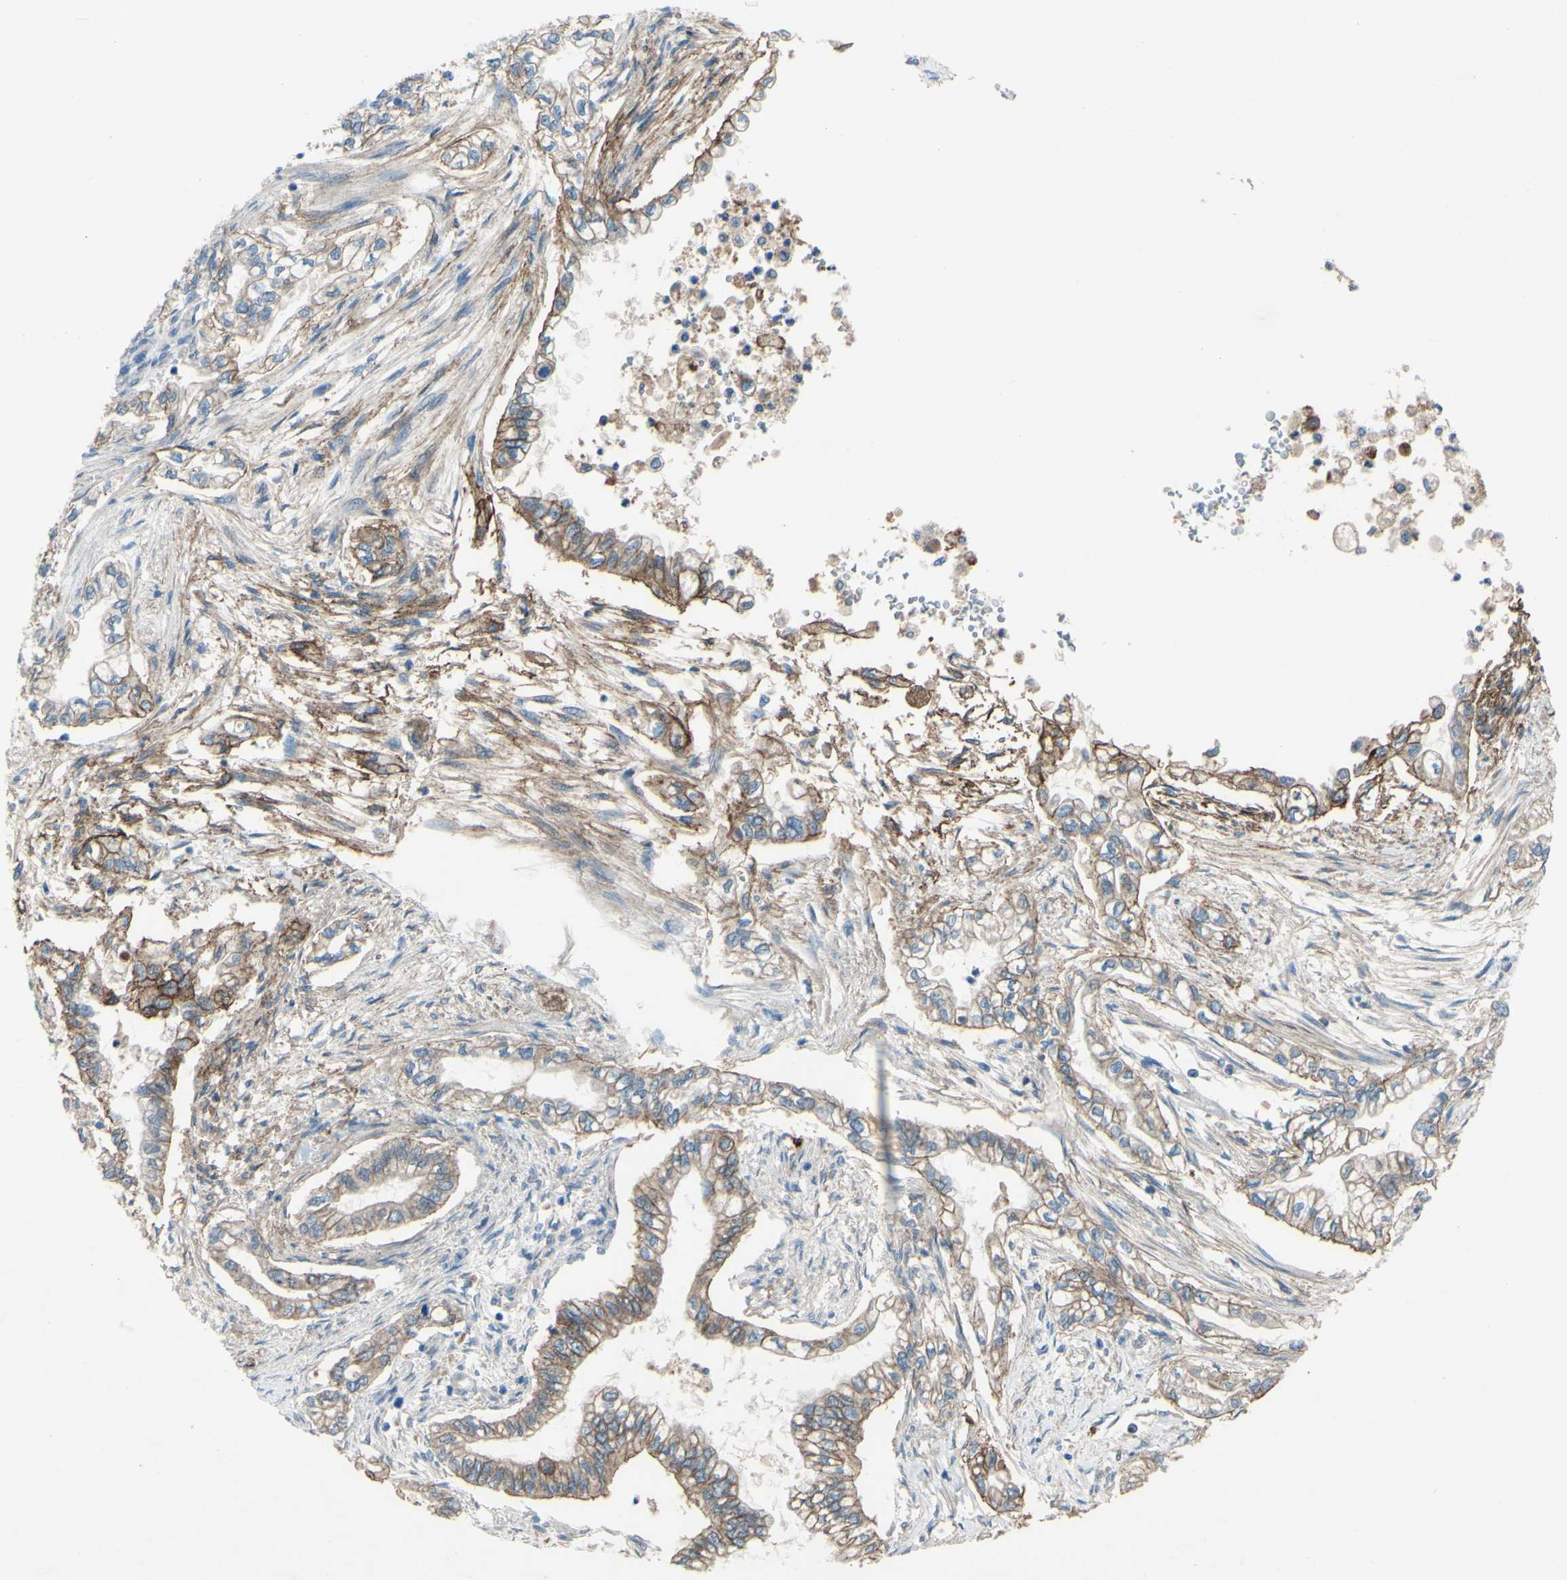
{"staining": {"intensity": "moderate", "quantity": ">75%", "location": "cytoplasmic/membranous"}, "tissue": "pancreatic cancer", "cell_type": "Tumor cells", "image_type": "cancer", "snomed": [{"axis": "morphology", "description": "Normal tissue, NOS"}, {"axis": "topography", "description": "Pancreas"}], "caption": "Human pancreatic cancer stained with a protein marker shows moderate staining in tumor cells.", "gene": "CDCP1", "patient": {"sex": "male", "age": 42}}